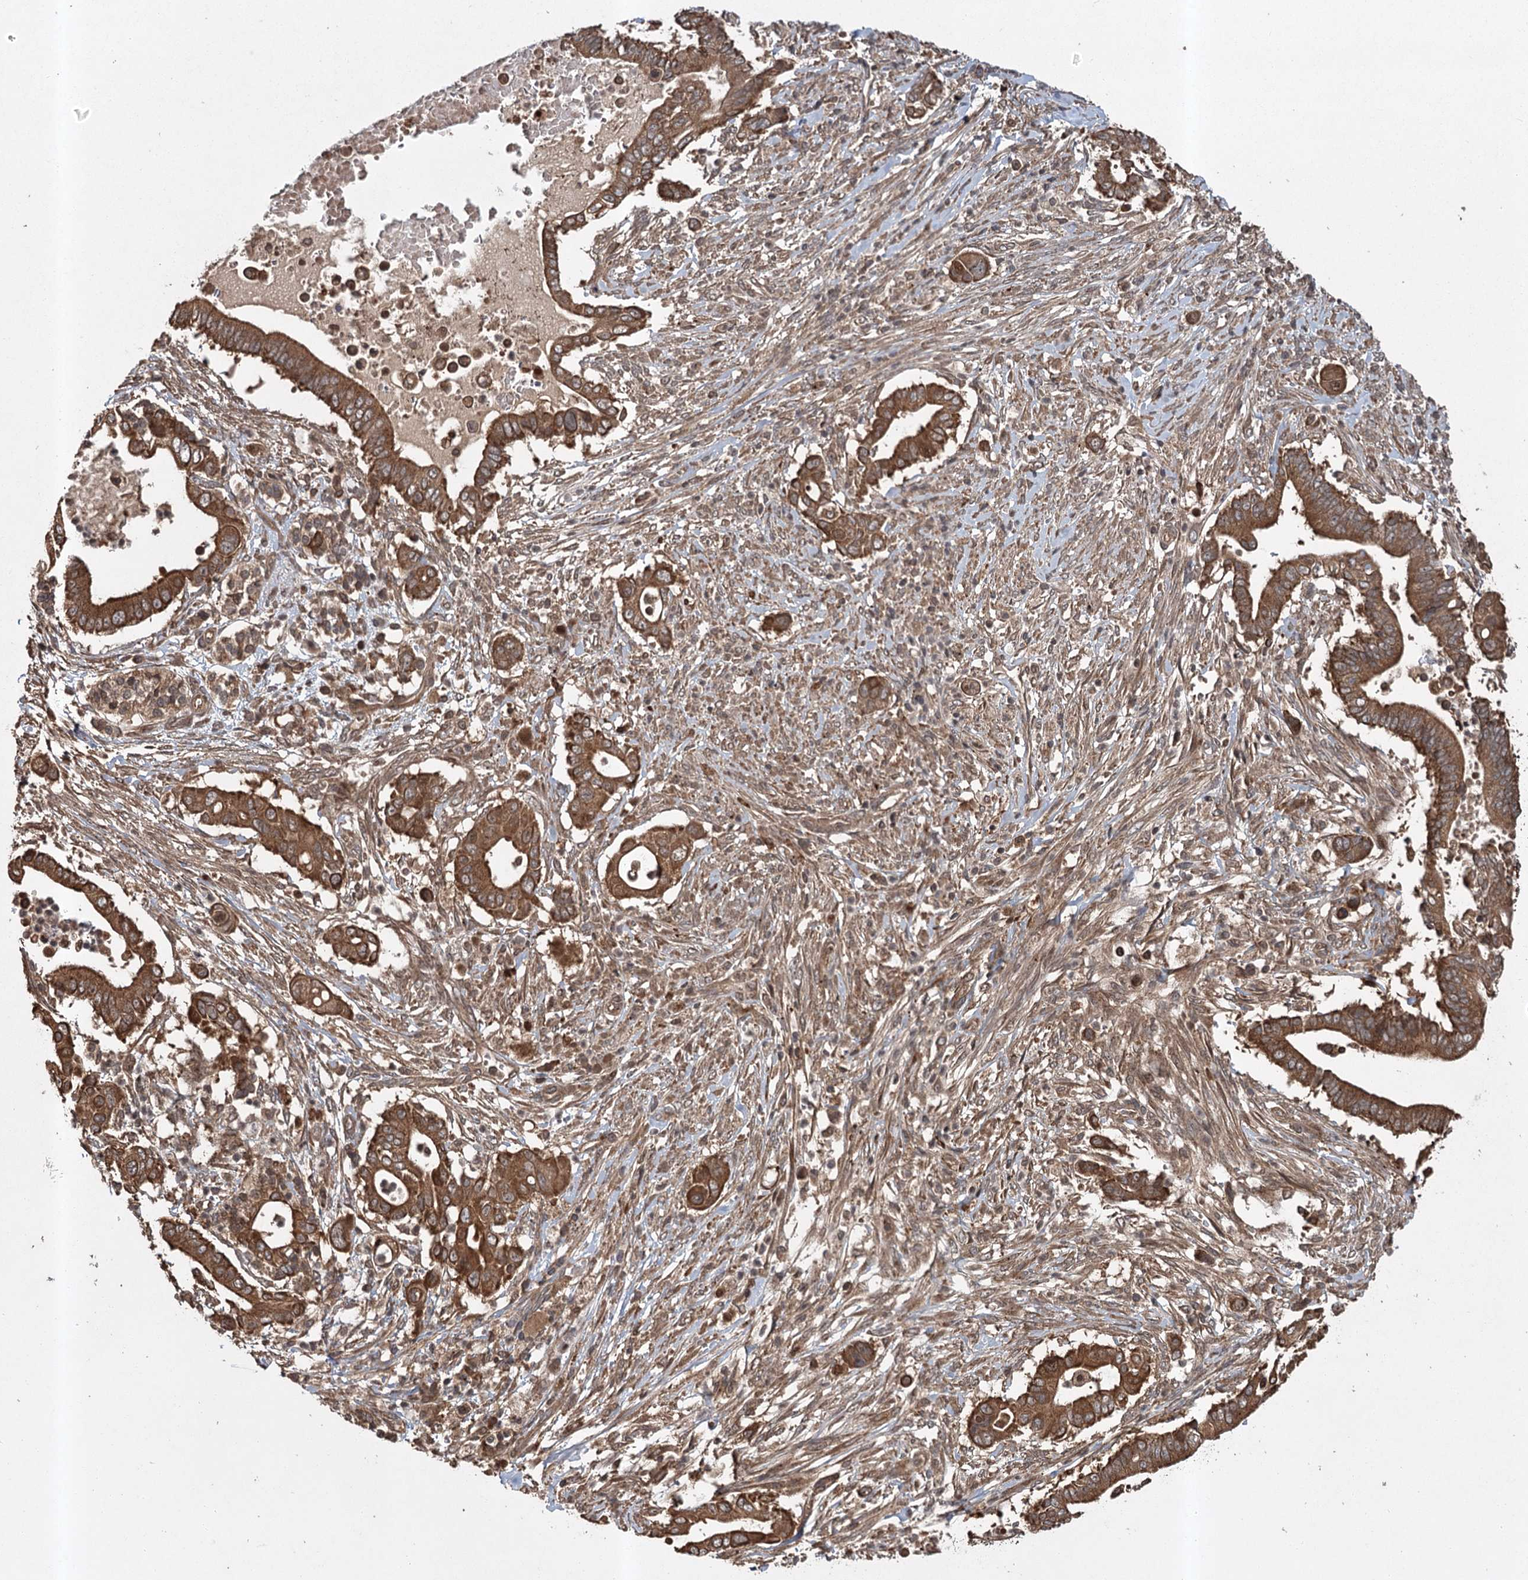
{"staining": {"intensity": "strong", "quantity": ">75%", "location": "cytoplasmic/membranous"}, "tissue": "pancreatic cancer", "cell_type": "Tumor cells", "image_type": "cancer", "snomed": [{"axis": "morphology", "description": "Adenocarcinoma, NOS"}, {"axis": "topography", "description": "Pancreas"}], "caption": "A high amount of strong cytoplasmic/membranous staining is appreciated in about >75% of tumor cells in pancreatic adenocarcinoma tissue.", "gene": "RPAP3", "patient": {"sex": "male", "age": 68}}